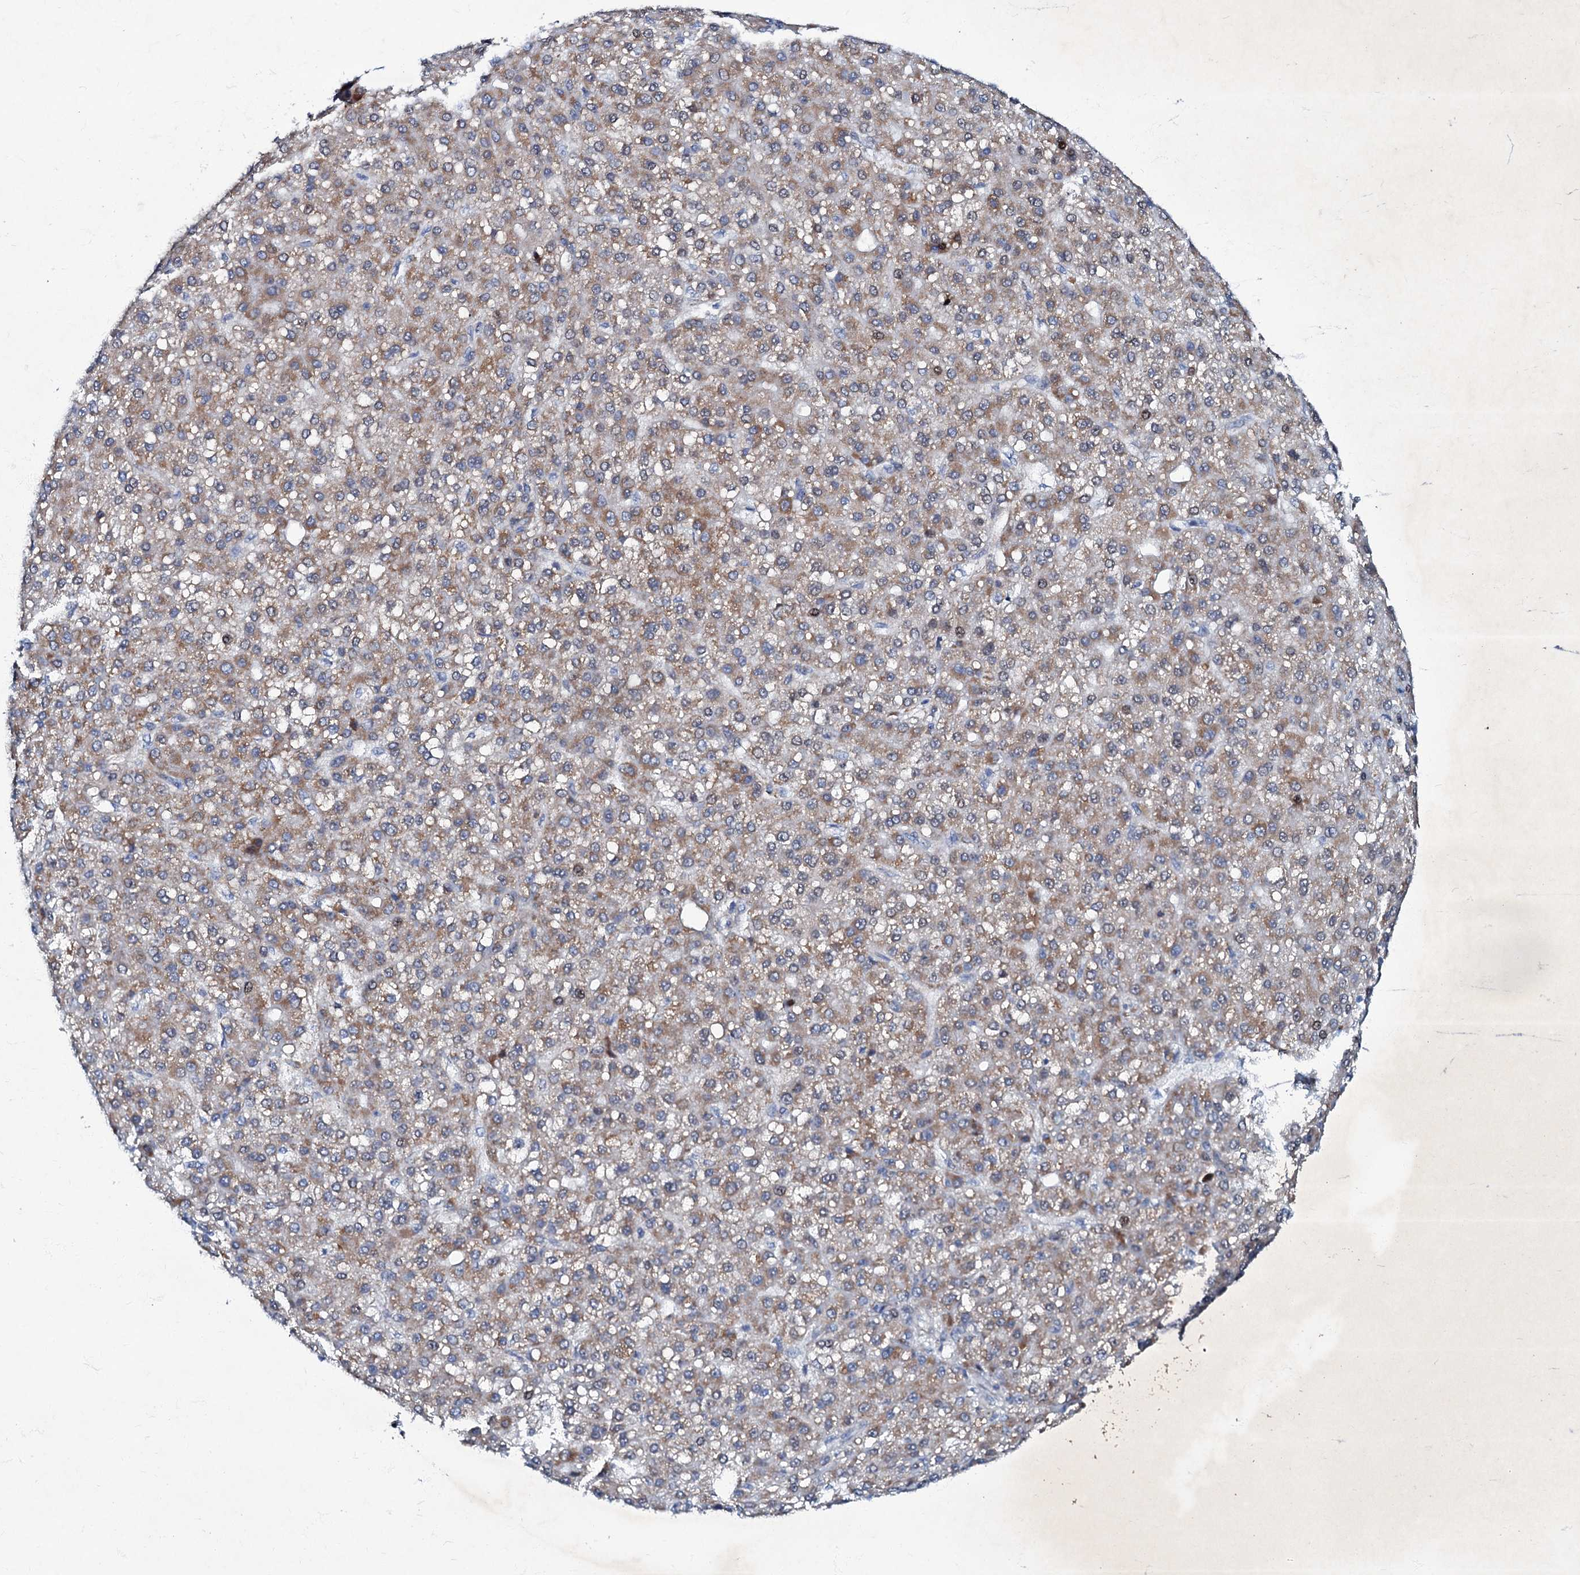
{"staining": {"intensity": "moderate", "quantity": ">75%", "location": "cytoplasmic/membranous"}, "tissue": "liver cancer", "cell_type": "Tumor cells", "image_type": "cancer", "snomed": [{"axis": "morphology", "description": "Carcinoma, Hepatocellular, NOS"}, {"axis": "topography", "description": "Liver"}], "caption": "Protein staining exhibits moderate cytoplasmic/membranous staining in approximately >75% of tumor cells in liver cancer (hepatocellular carcinoma).", "gene": "MRPL51", "patient": {"sex": "male", "age": 67}}